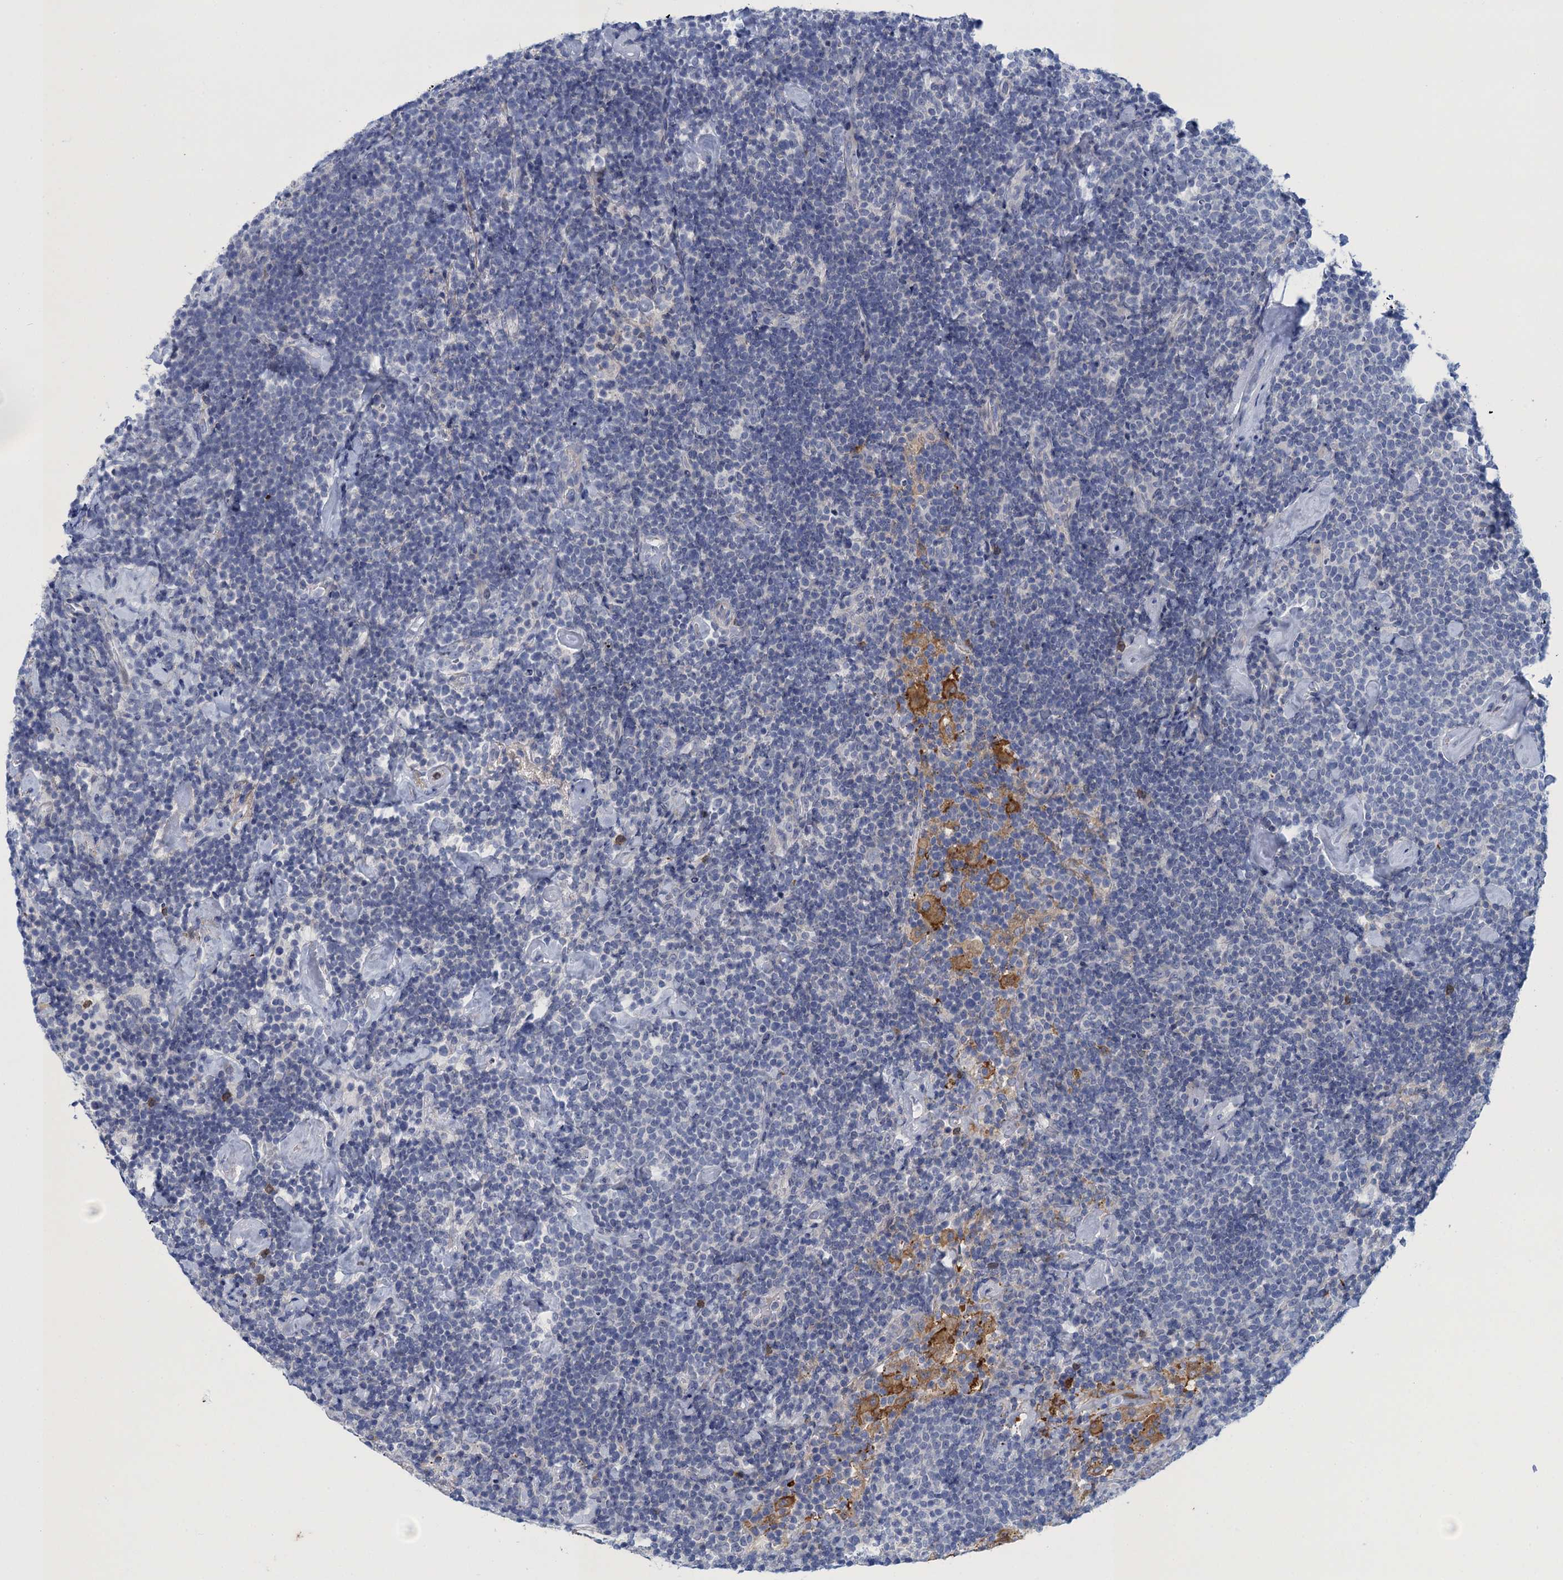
{"staining": {"intensity": "negative", "quantity": "none", "location": "none"}, "tissue": "lymphoma", "cell_type": "Tumor cells", "image_type": "cancer", "snomed": [{"axis": "morphology", "description": "Malignant lymphoma, non-Hodgkin's type, High grade"}, {"axis": "topography", "description": "Lymph node"}], "caption": "IHC photomicrograph of neoplastic tissue: human lymphoma stained with DAB shows no significant protein staining in tumor cells.", "gene": "SCEL", "patient": {"sex": "male", "age": 61}}